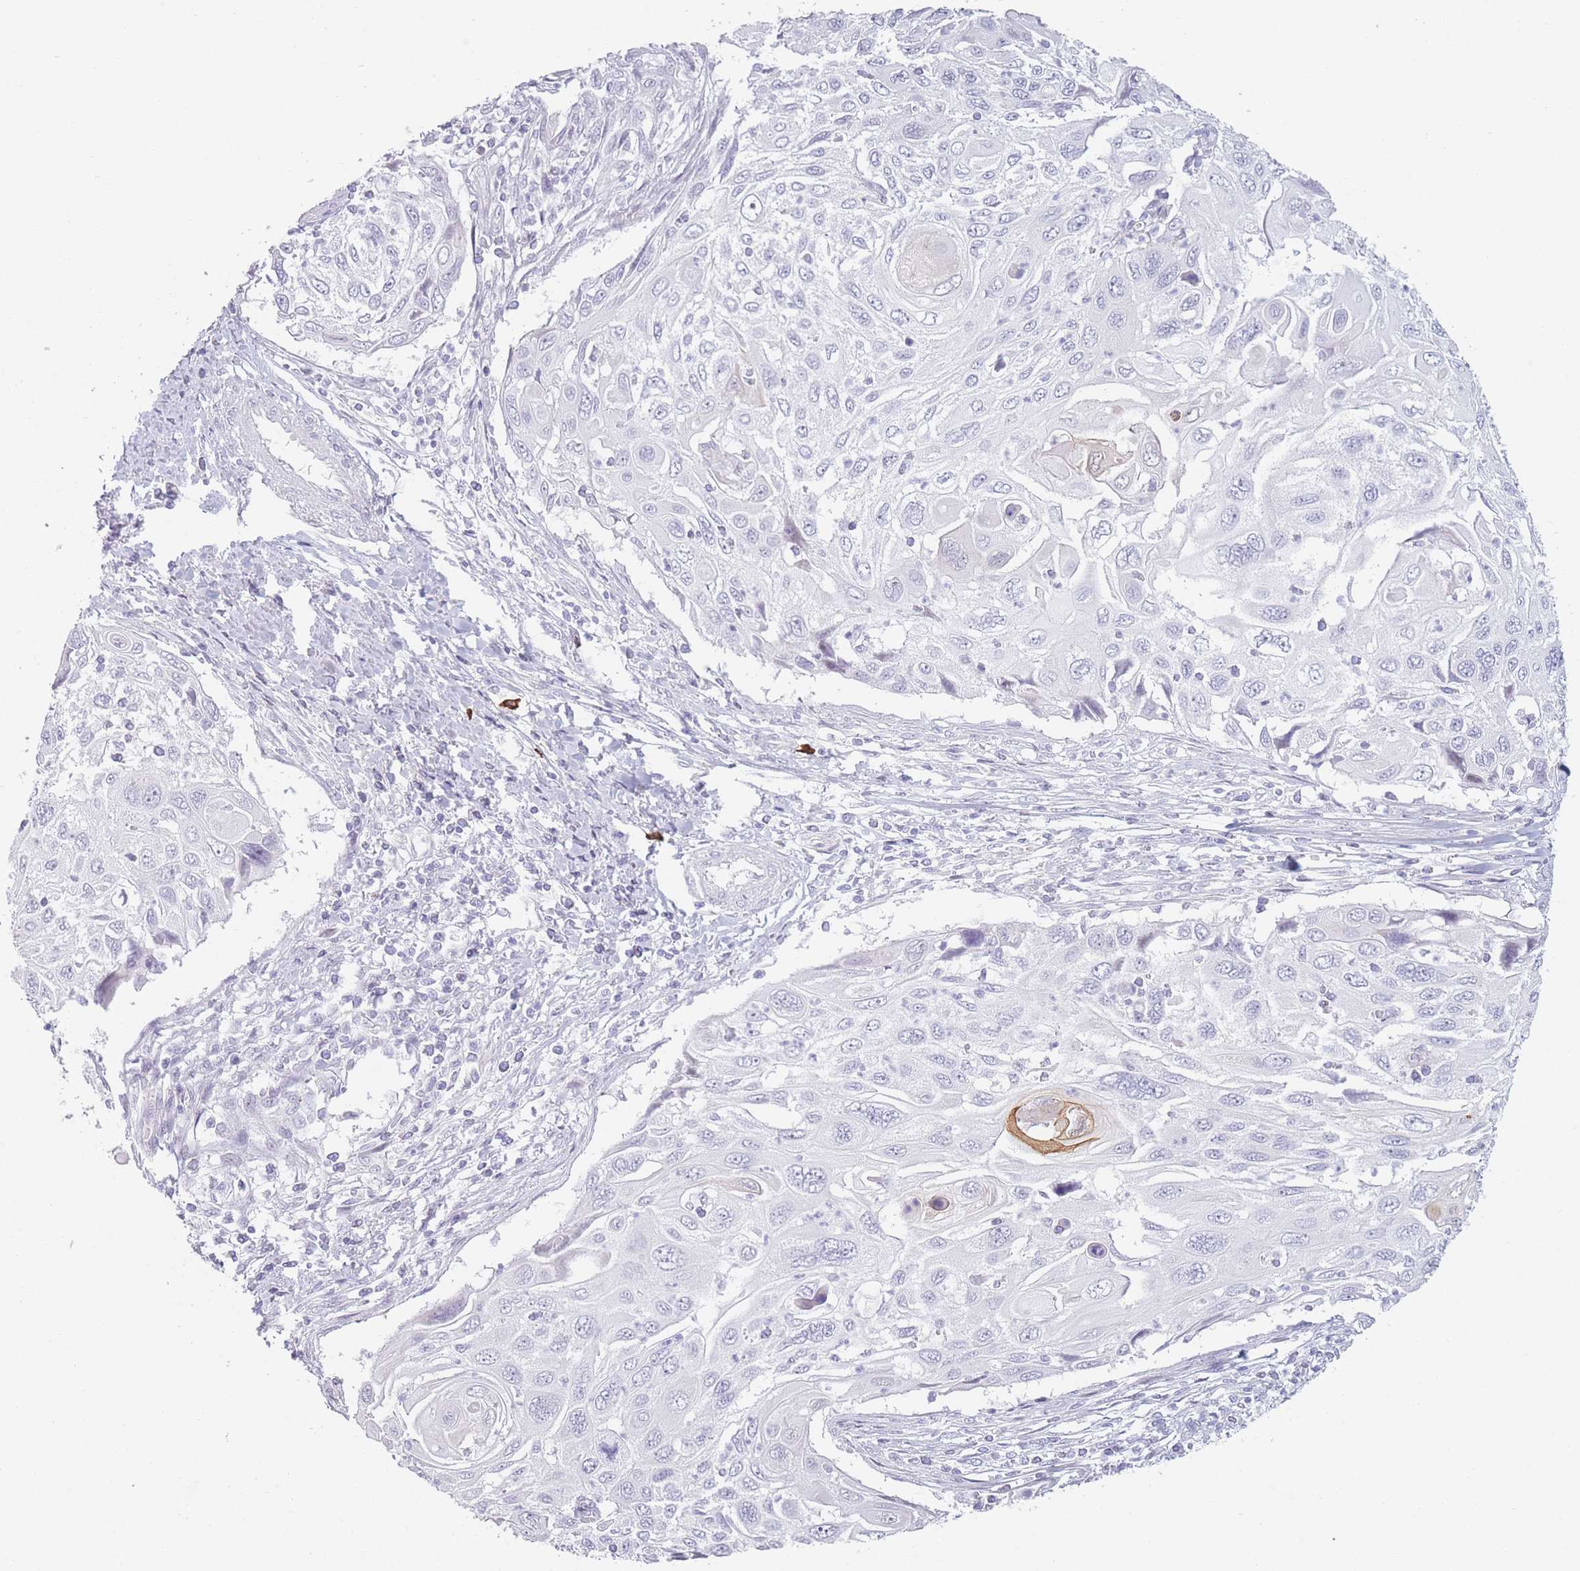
{"staining": {"intensity": "negative", "quantity": "none", "location": "none"}, "tissue": "cervical cancer", "cell_type": "Tumor cells", "image_type": "cancer", "snomed": [{"axis": "morphology", "description": "Squamous cell carcinoma, NOS"}, {"axis": "topography", "description": "Cervix"}], "caption": "DAB (3,3'-diaminobenzidine) immunohistochemical staining of human cervical squamous cell carcinoma shows no significant expression in tumor cells. Brightfield microscopy of immunohistochemistry stained with DAB (3,3'-diaminobenzidine) (brown) and hematoxylin (blue), captured at high magnification.", "gene": "PLEKHG2", "patient": {"sex": "female", "age": 70}}